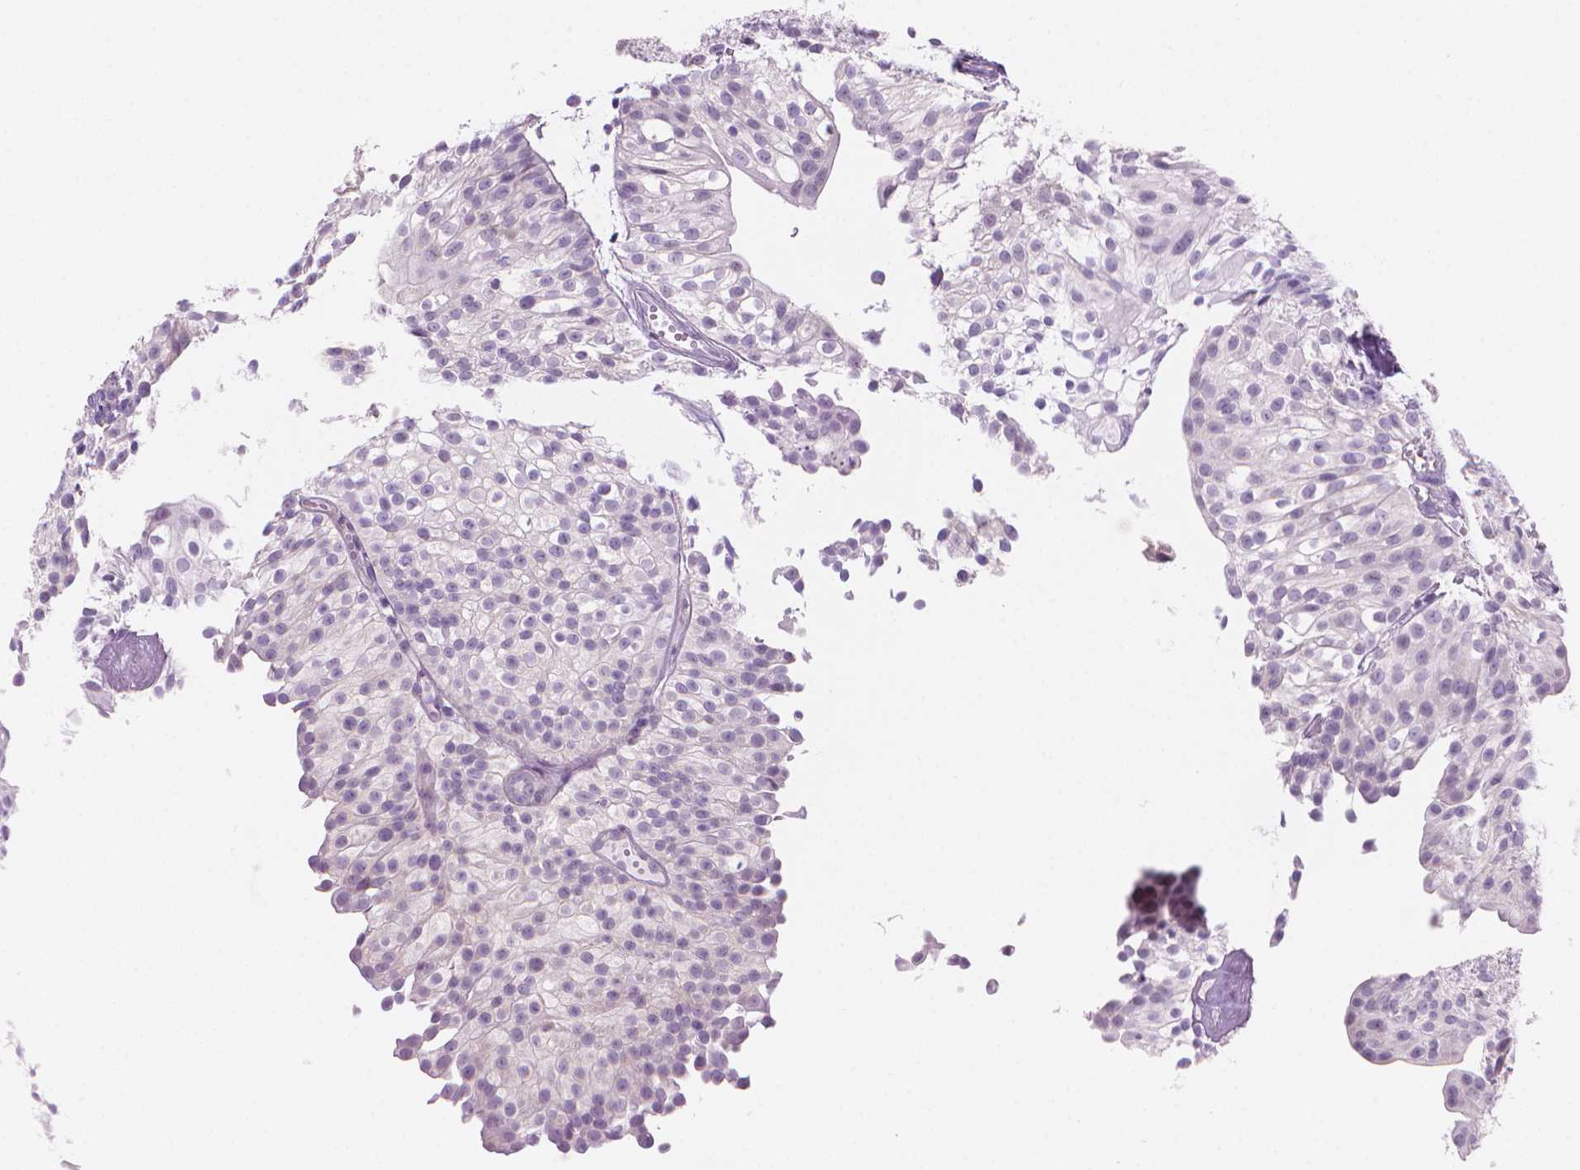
{"staining": {"intensity": "negative", "quantity": "none", "location": "none"}, "tissue": "urothelial cancer", "cell_type": "Tumor cells", "image_type": "cancer", "snomed": [{"axis": "morphology", "description": "Urothelial carcinoma, Low grade"}, {"axis": "topography", "description": "Urinary bladder"}], "caption": "This histopathology image is of low-grade urothelial carcinoma stained with IHC to label a protein in brown with the nuclei are counter-stained blue. There is no positivity in tumor cells. (DAB immunohistochemistry (IHC) visualized using brightfield microscopy, high magnification).", "gene": "ENSG00000187186", "patient": {"sex": "male", "age": 70}}